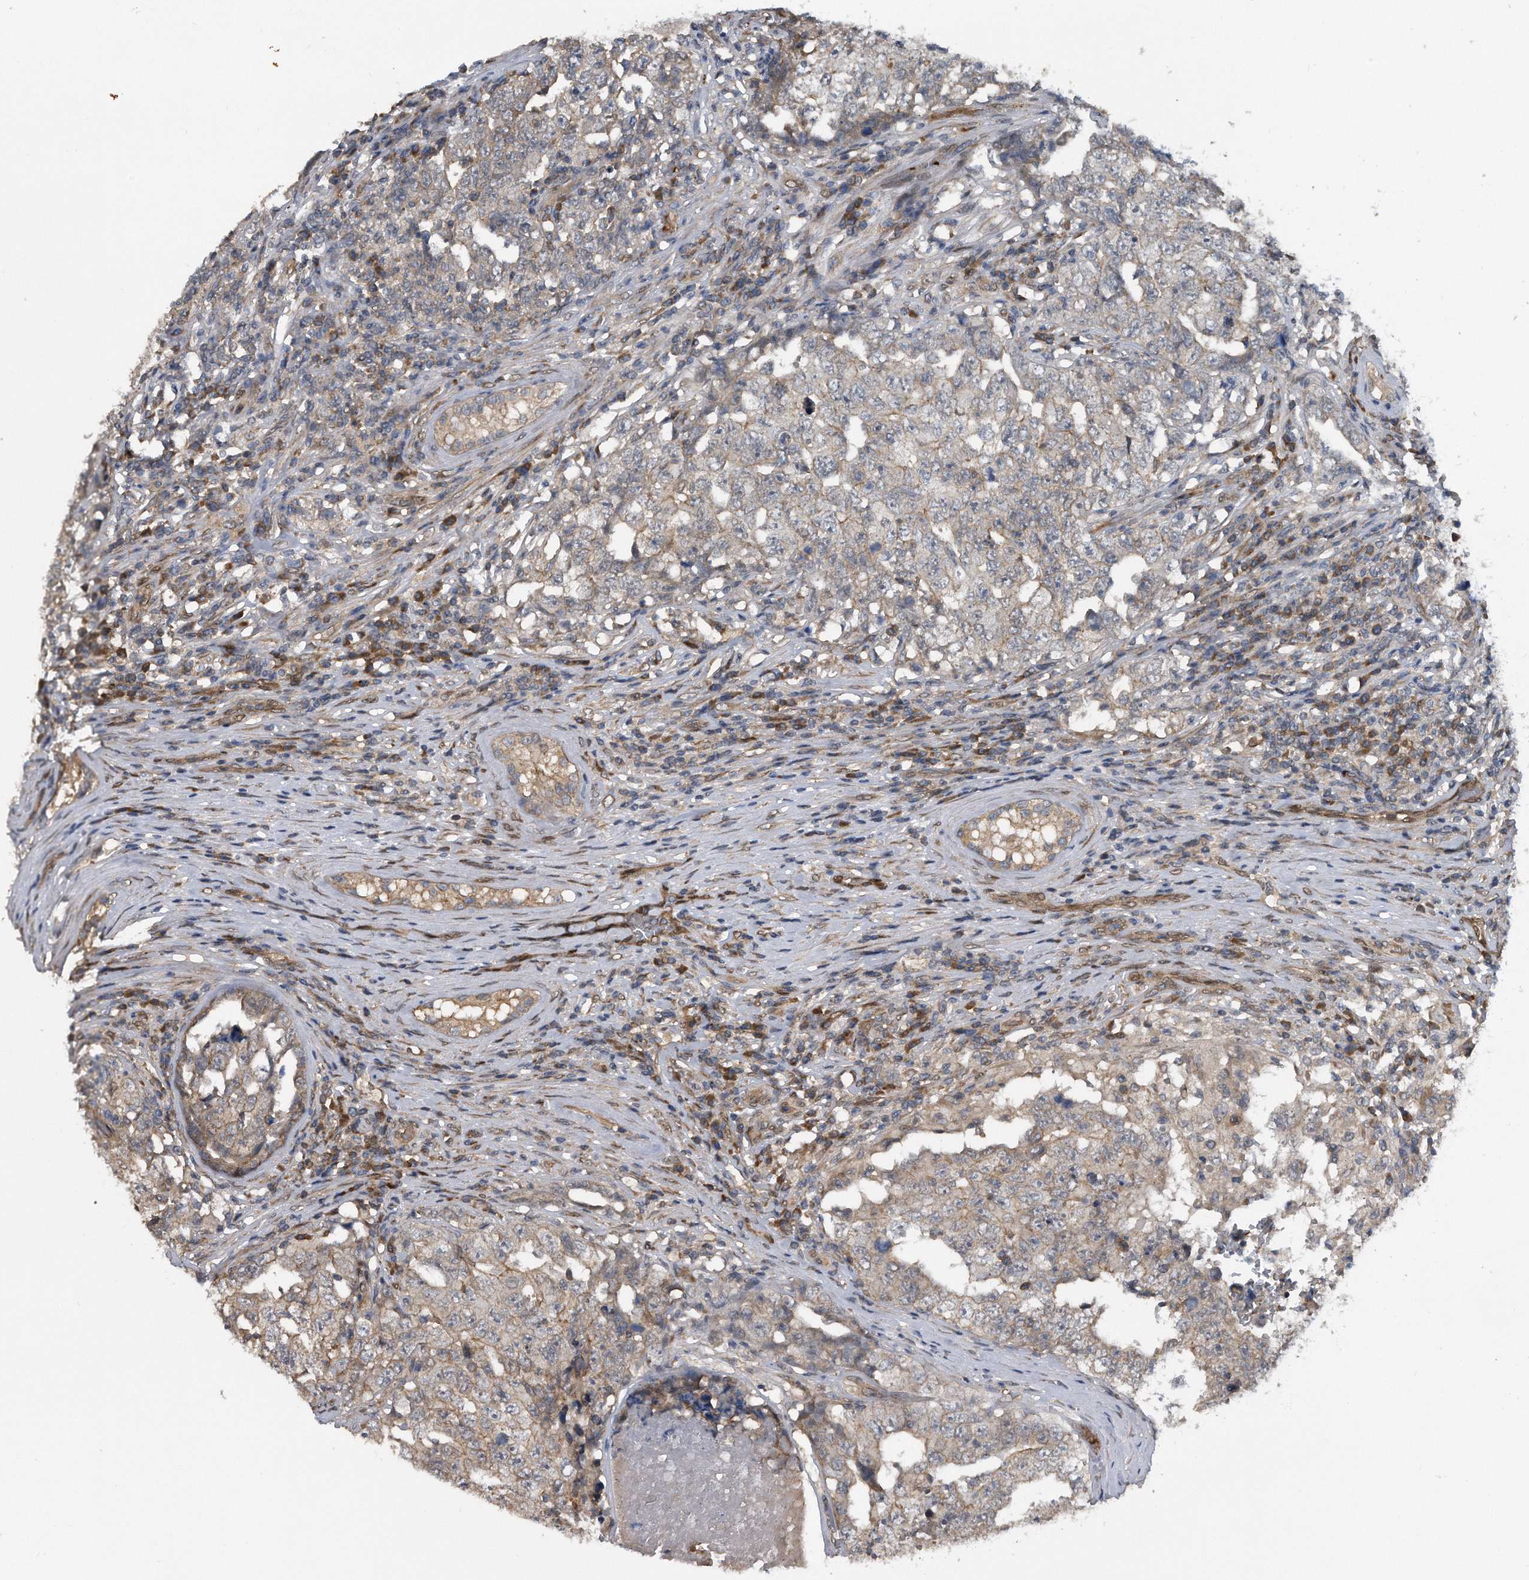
{"staining": {"intensity": "weak", "quantity": "25%-75%", "location": "cytoplasmic/membranous"}, "tissue": "testis cancer", "cell_type": "Tumor cells", "image_type": "cancer", "snomed": [{"axis": "morphology", "description": "Carcinoma, Embryonal, NOS"}, {"axis": "topography", "description": "Testis"}], "caption": "Weak cytoplasmic/membranous expression is identified in about 25%-75% of tumor cells in testis cancer.", "gene": "ZNF79", "patient": {"sex": "male", "age": 26}}